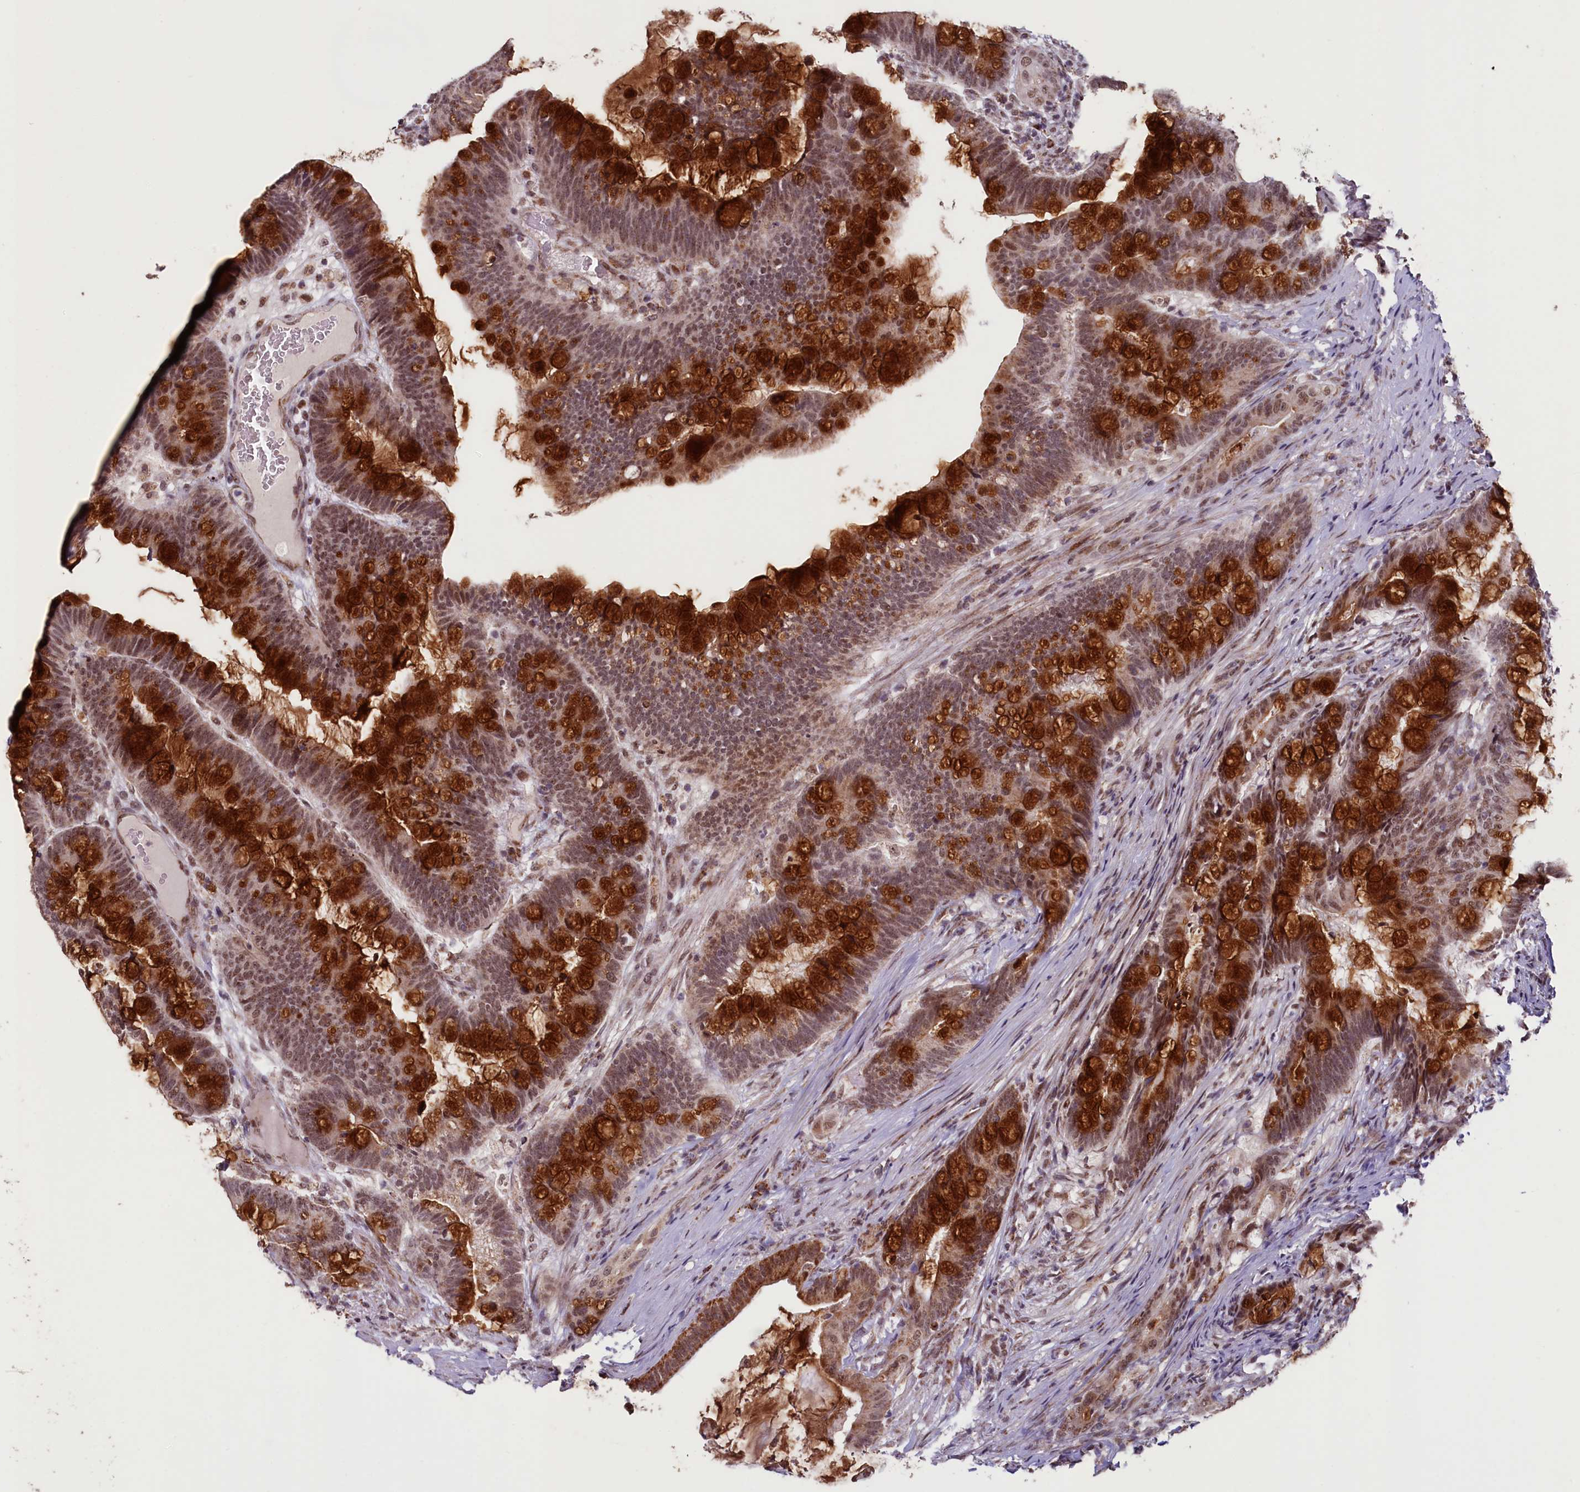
{"staining": {"intensity": "strong", "quantity": ">75%", "location": "cytoplasmic/membranous,nuclear"}, "tissue": "colorectal cancer", "cell_type": "Tumor cells", "image_type": "cancer", "snomed": [{"axis": "morphology", "description": "Adenocarcinoma, NOS"}, {"axis": "topography", "description": "Colon"}], "caption": "DAB immunohistochemical staining of human colorectal cancer (adenocarcinoma) reveals strong cytoplasmic/membranous and nuclear protein expression in approximately >75% of tumor cells.", "gene": "PDE6D", "patient": {"sex": "female", "age": 66}}